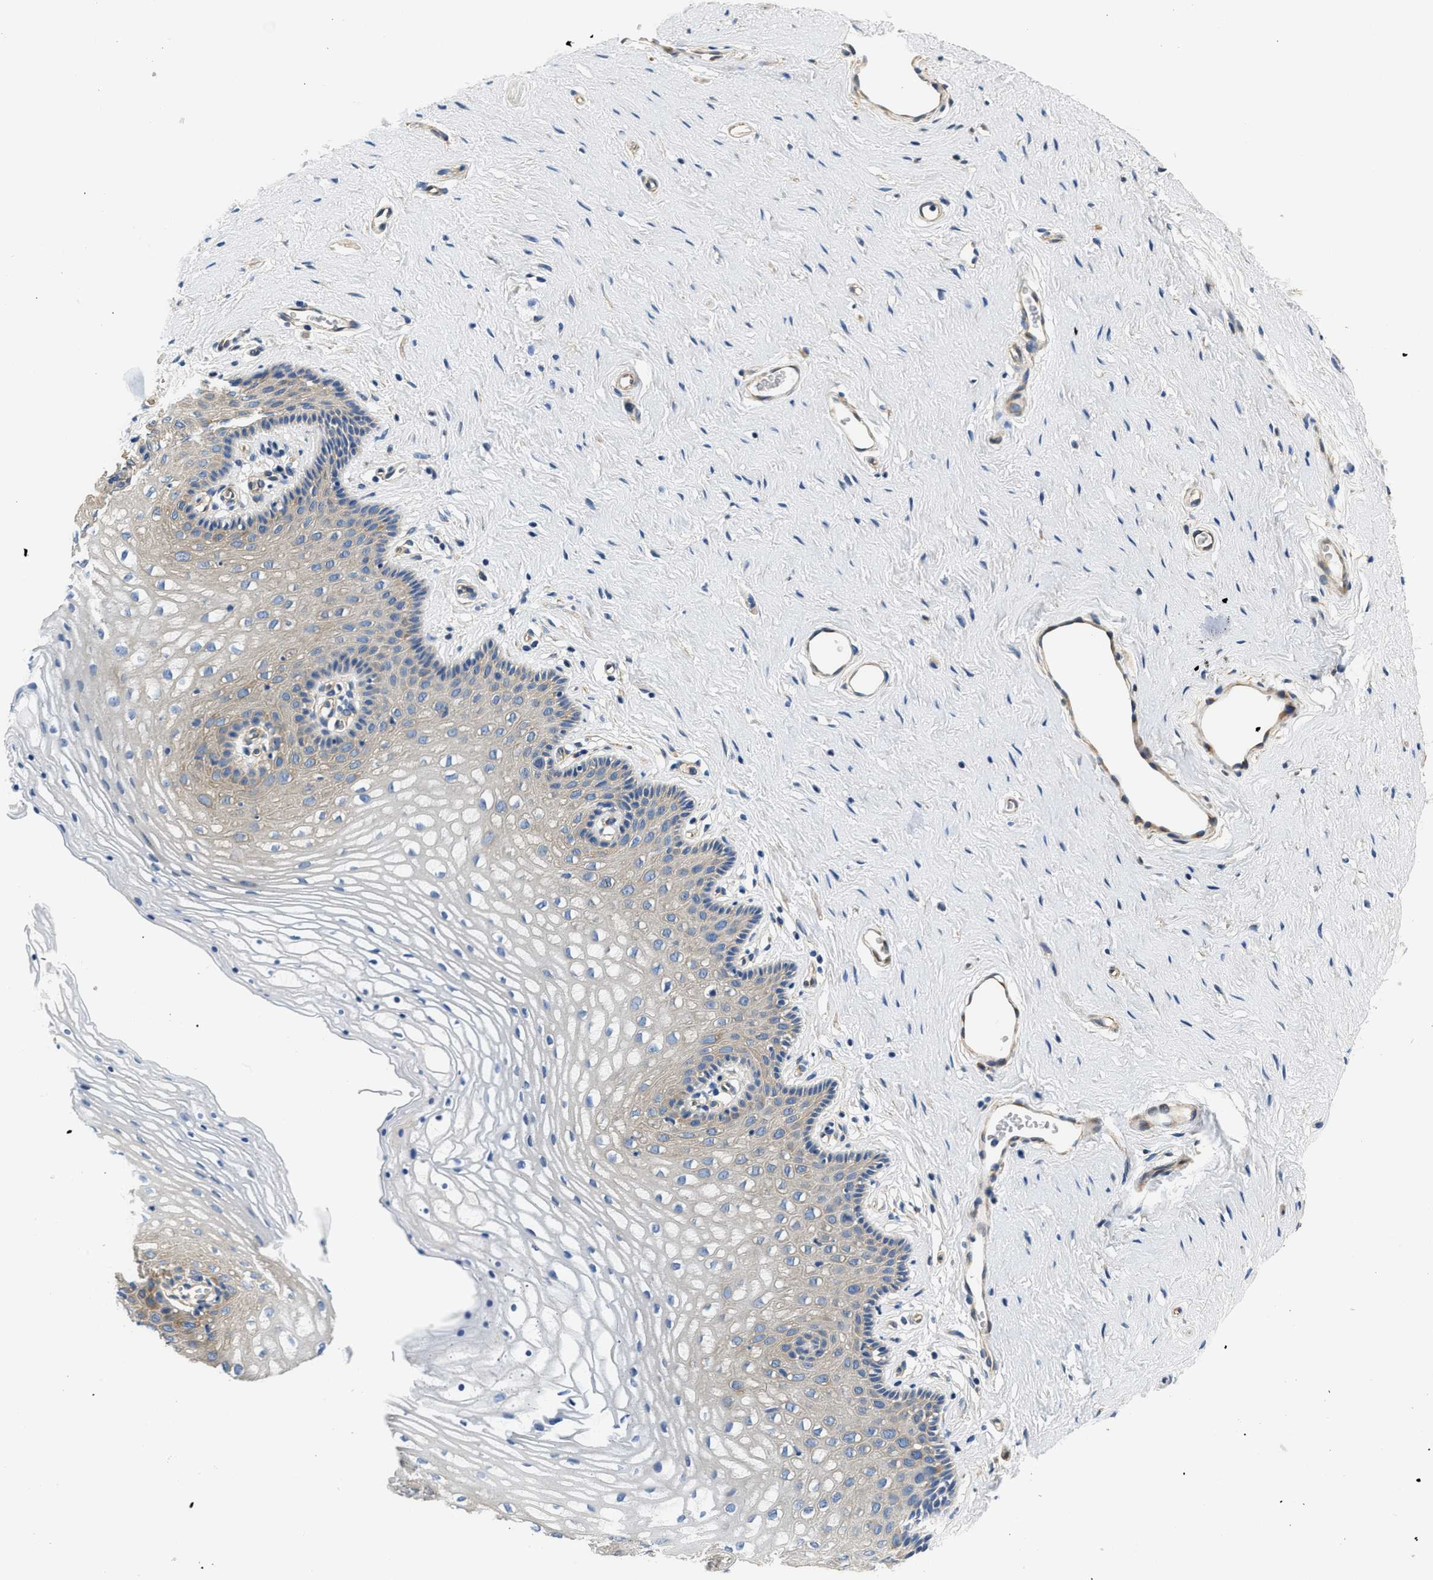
{"staining": {"intensity": "weak", "quantity": "25%-75%", "location": "cytoplasmic/membranous"}, "tissue": "vagina", "cell_type": "Squamous epithelial cells", "image_type": "normal", "snomed": [{"axis": "morphology", "description": "Normal tissue, NOS"}, {"axis": "topography", "description": "Vagina"}], "caption": "Squamous epithelial cells exhibit low levels of weak cytoplasmic/membranous positivity in approximately 25%-75% of cells in normal vagina.", "gene": "CSDE1", "patient": {"sex": "female", "age": 32}}